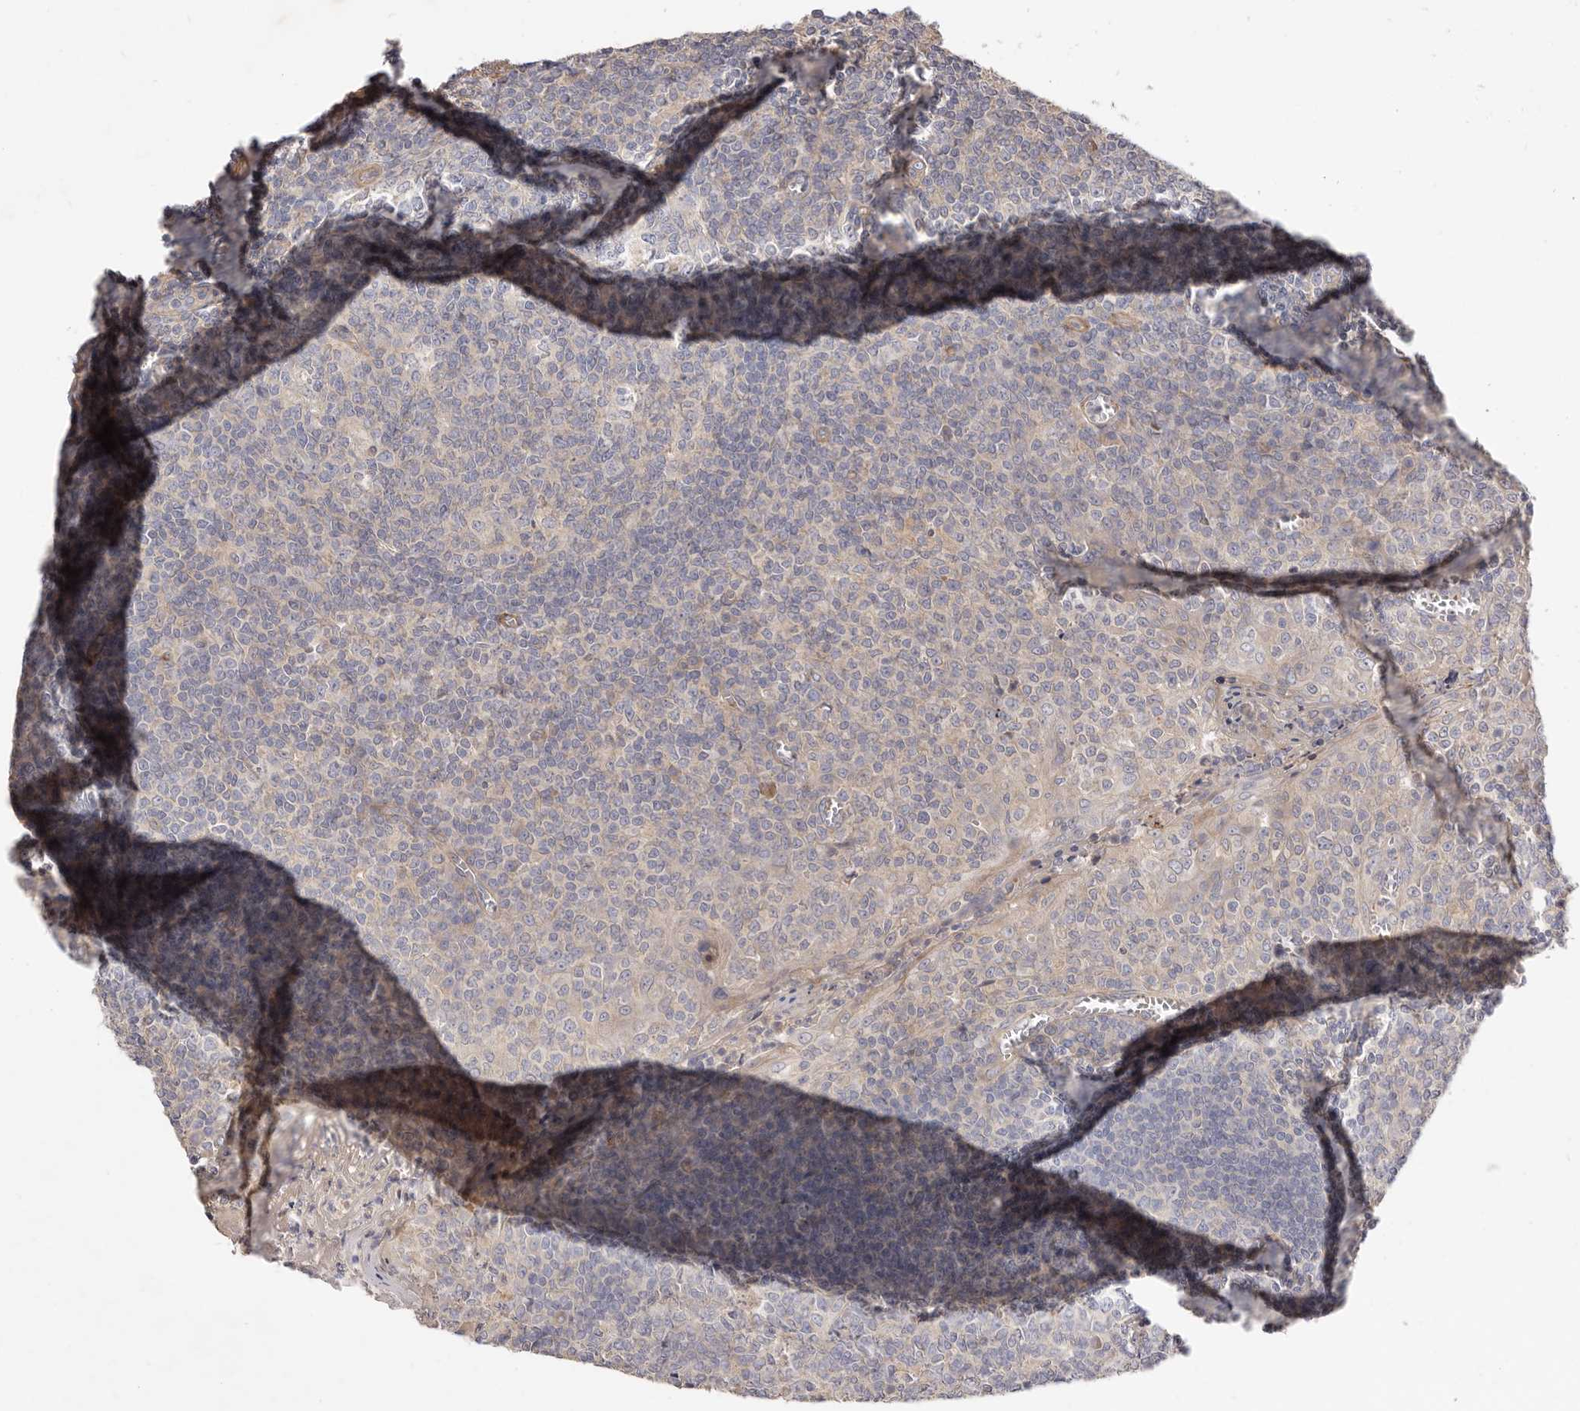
{"staining": {"intensity": "negative", "quantity": "none", "location": "none"}, "tissue": "tonsil", "cell_type": "Germinal center cells", "image_type": "normal", "snomed": [{"axis": "morphology", "description": "Normal tissue, NOS"}, {"axis": "topography", "description": "Tonsil"}], "caption": "IHC micrograph of normal tonsil: tonsil stained with DAB (3,3'-diaminobenzidine) displays no significant protein positivity in germinal center cells.", "gene": "ADAMTS9", "patient": {"sex": "female", "age": 19}}